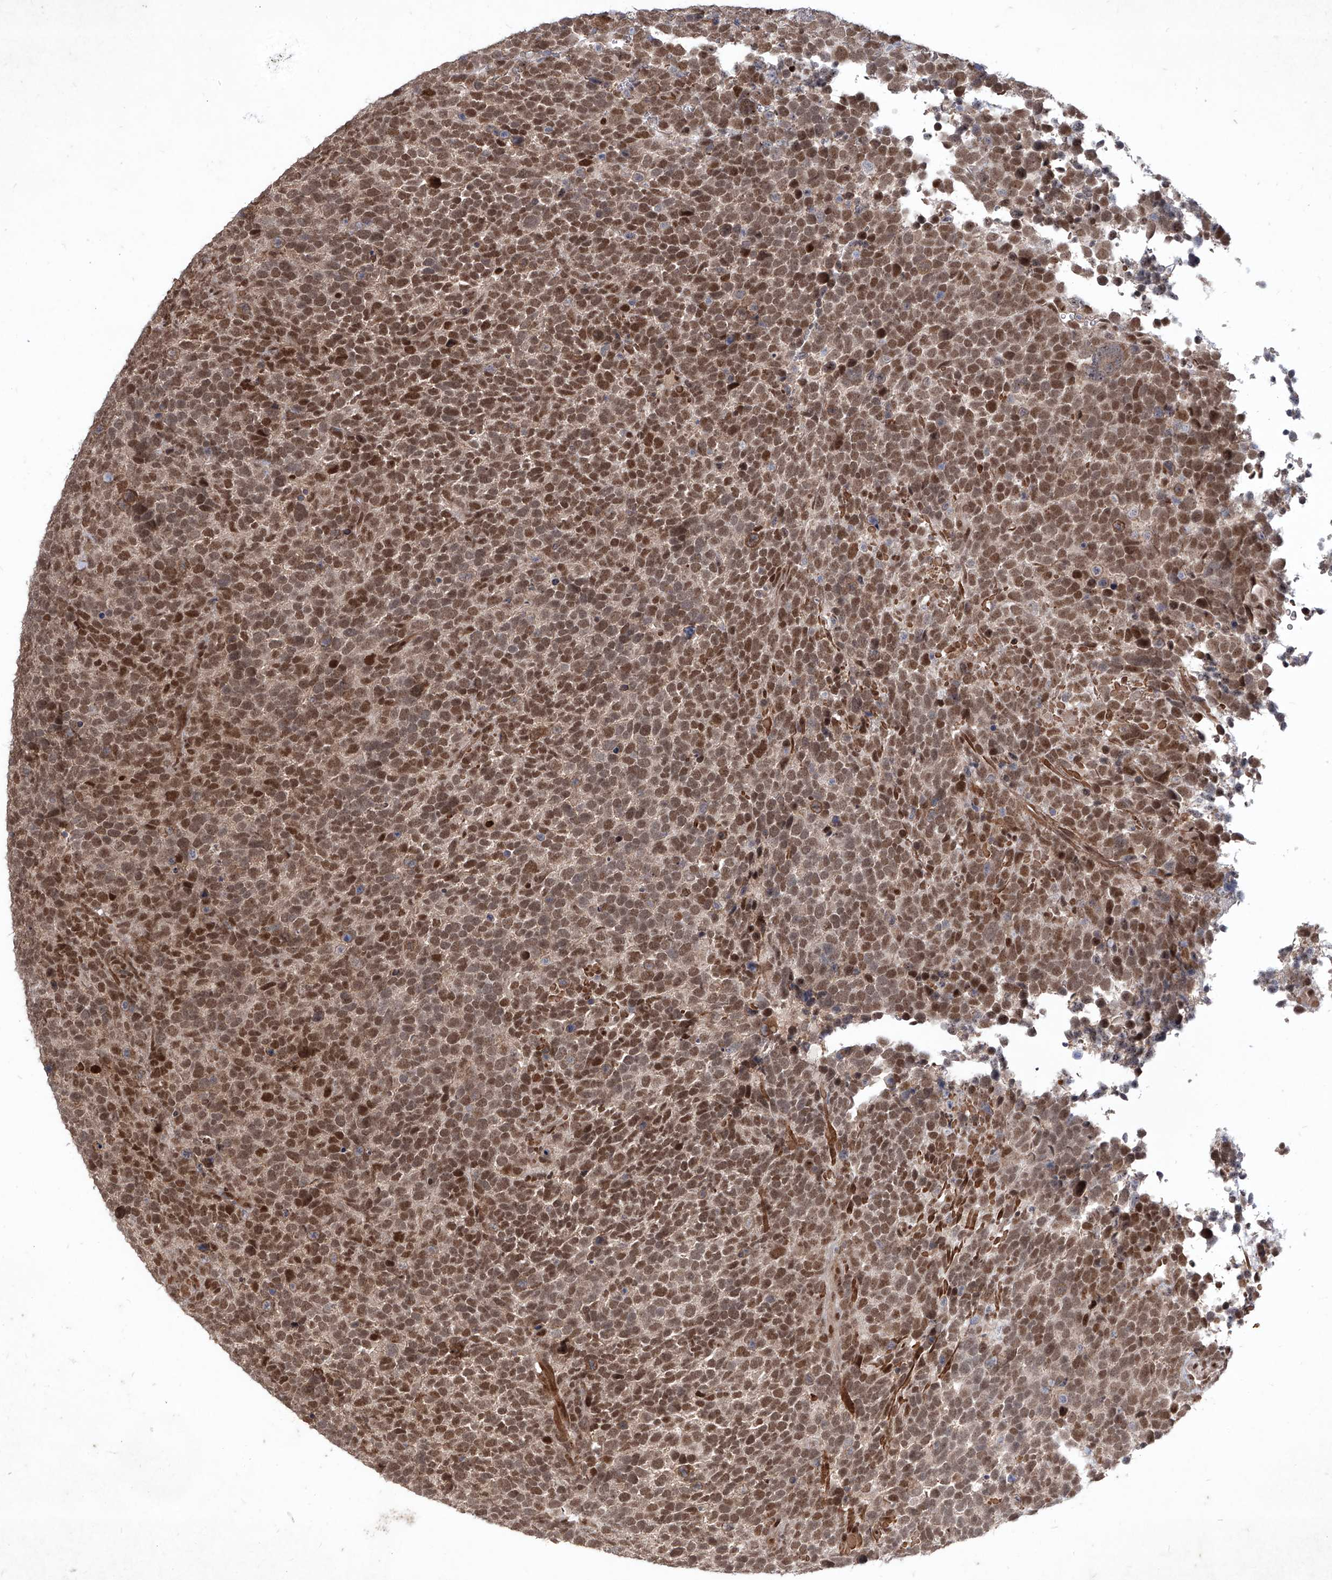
{"staining": {"intensity": "strong", "quantity": ">75%", "location": "cytoplasmic/membranous,nuclear"}, "tissue": "urothelial cancer", "cell_type": "Tumor cells", "image_type": "cancer", "snomed": [{"axis": "morphology", "description": "Urothelial carcinoma, High grade"}, {"axis": "topography", "description": "Urinary bladder"}], "caption": "Tumor cells demonstrate high levels of strong cytoplasmic/membranous and nuclear expression in about >75% of cells in human urothelial cancer.", "gene": "IRF2", "patient": {"sex": "female", "age": 82}}